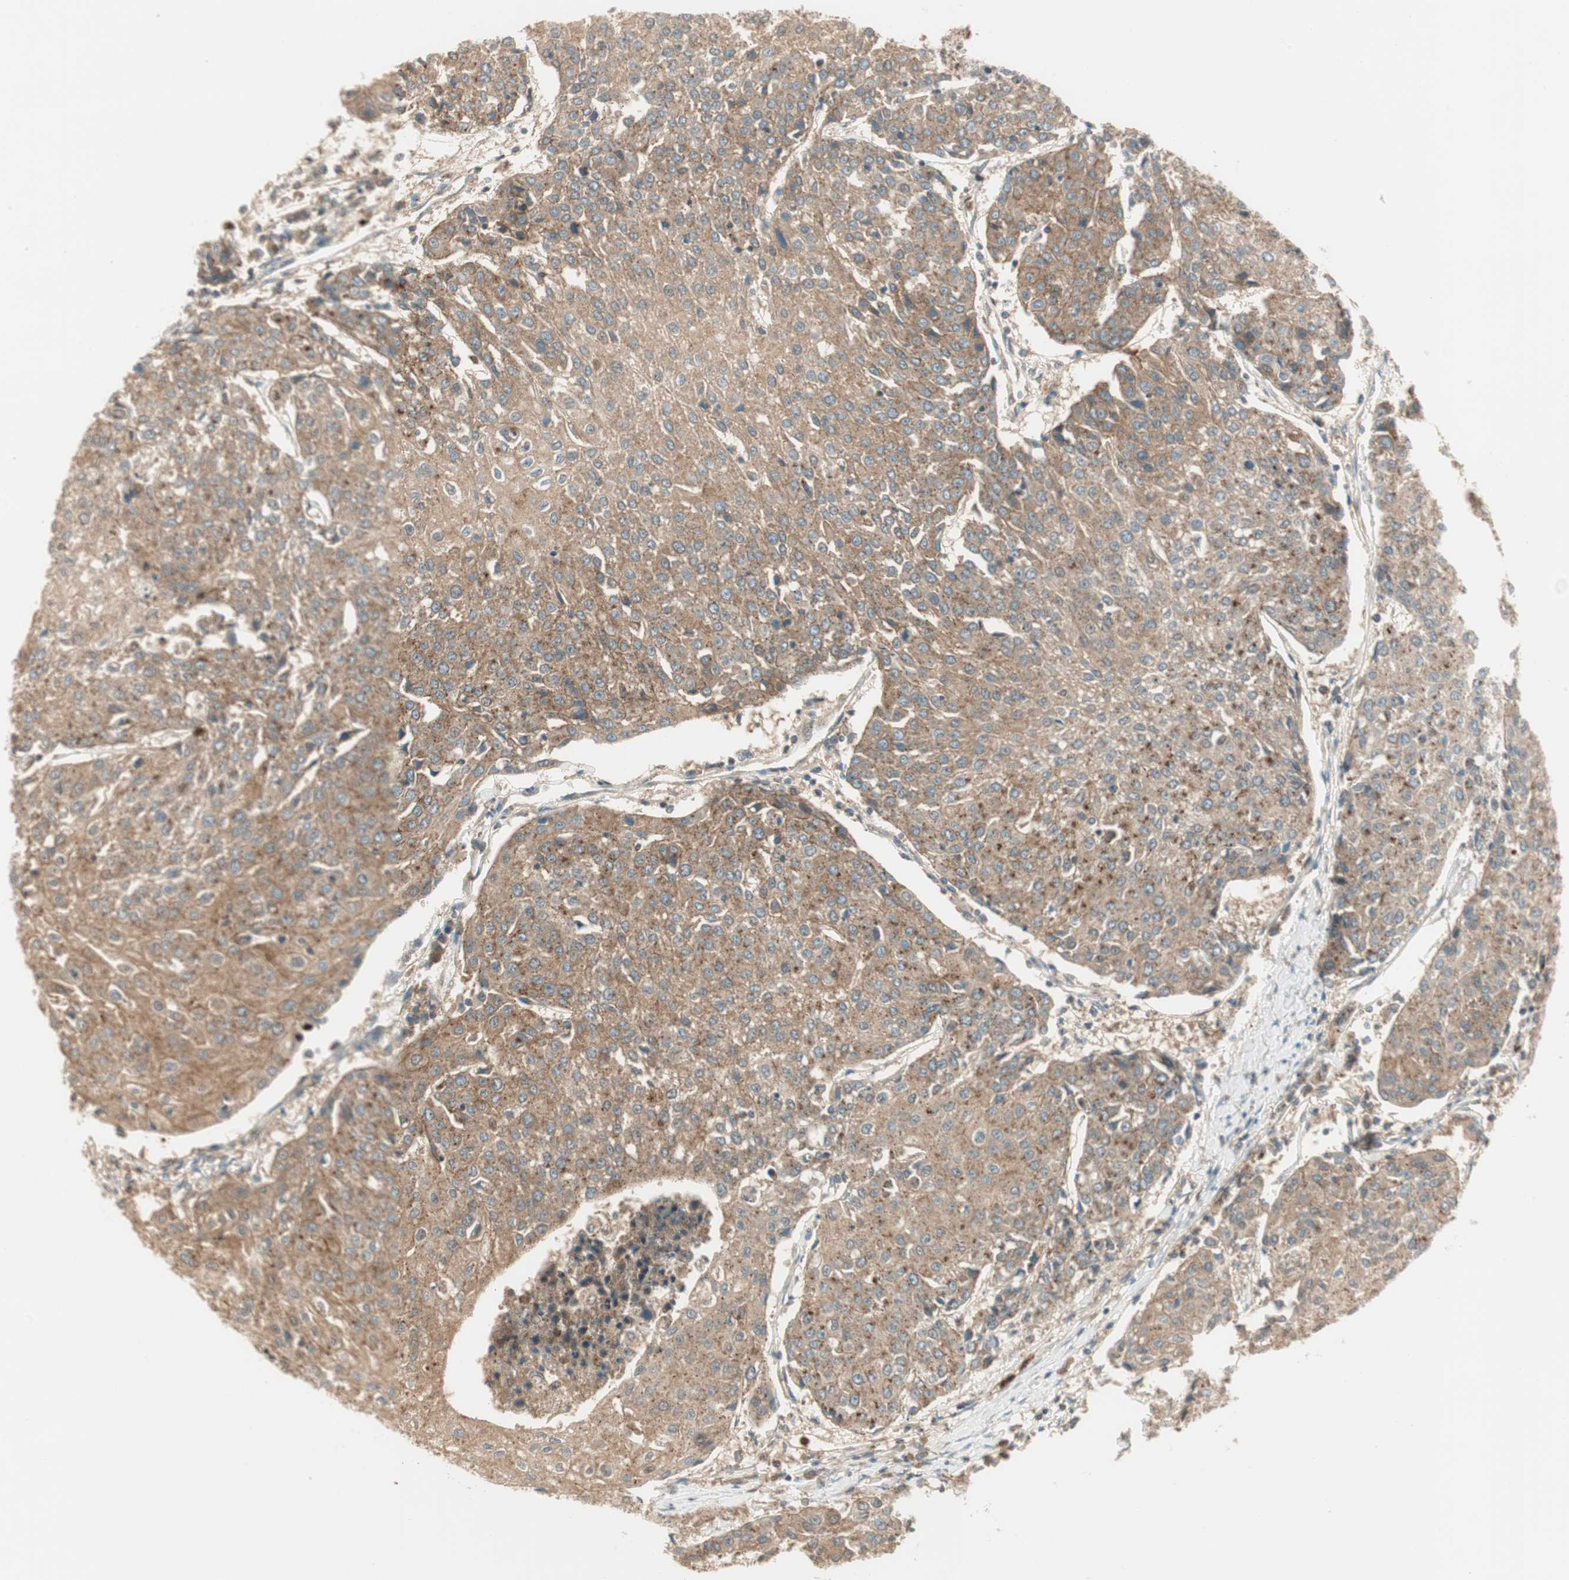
{"staining": {"intensity": "moderate", "quantity": ">75%", "location": "cytoplasmic/membranous"}, "tissue": "urothelial cancer", "cell_type": "Tumor cells", "image_type": "cancer", "snomed": [{"axis": "morphology", "description": "Urothelial carcinoma, High grade"}, {"axis": "topography", "description": "Urinary bladder"}], "caption": "A micrograph of urothelial cancer stained for a protein exhibits moderate cytoplasmic/membranous brown staining in tumor cells. (DAB (3,3'-diaminobenzidine) = brown stain, brightfield microscopy at high magnification).", "gene": "LTA4H", "patient": {"sex": "female", "age": 85}}